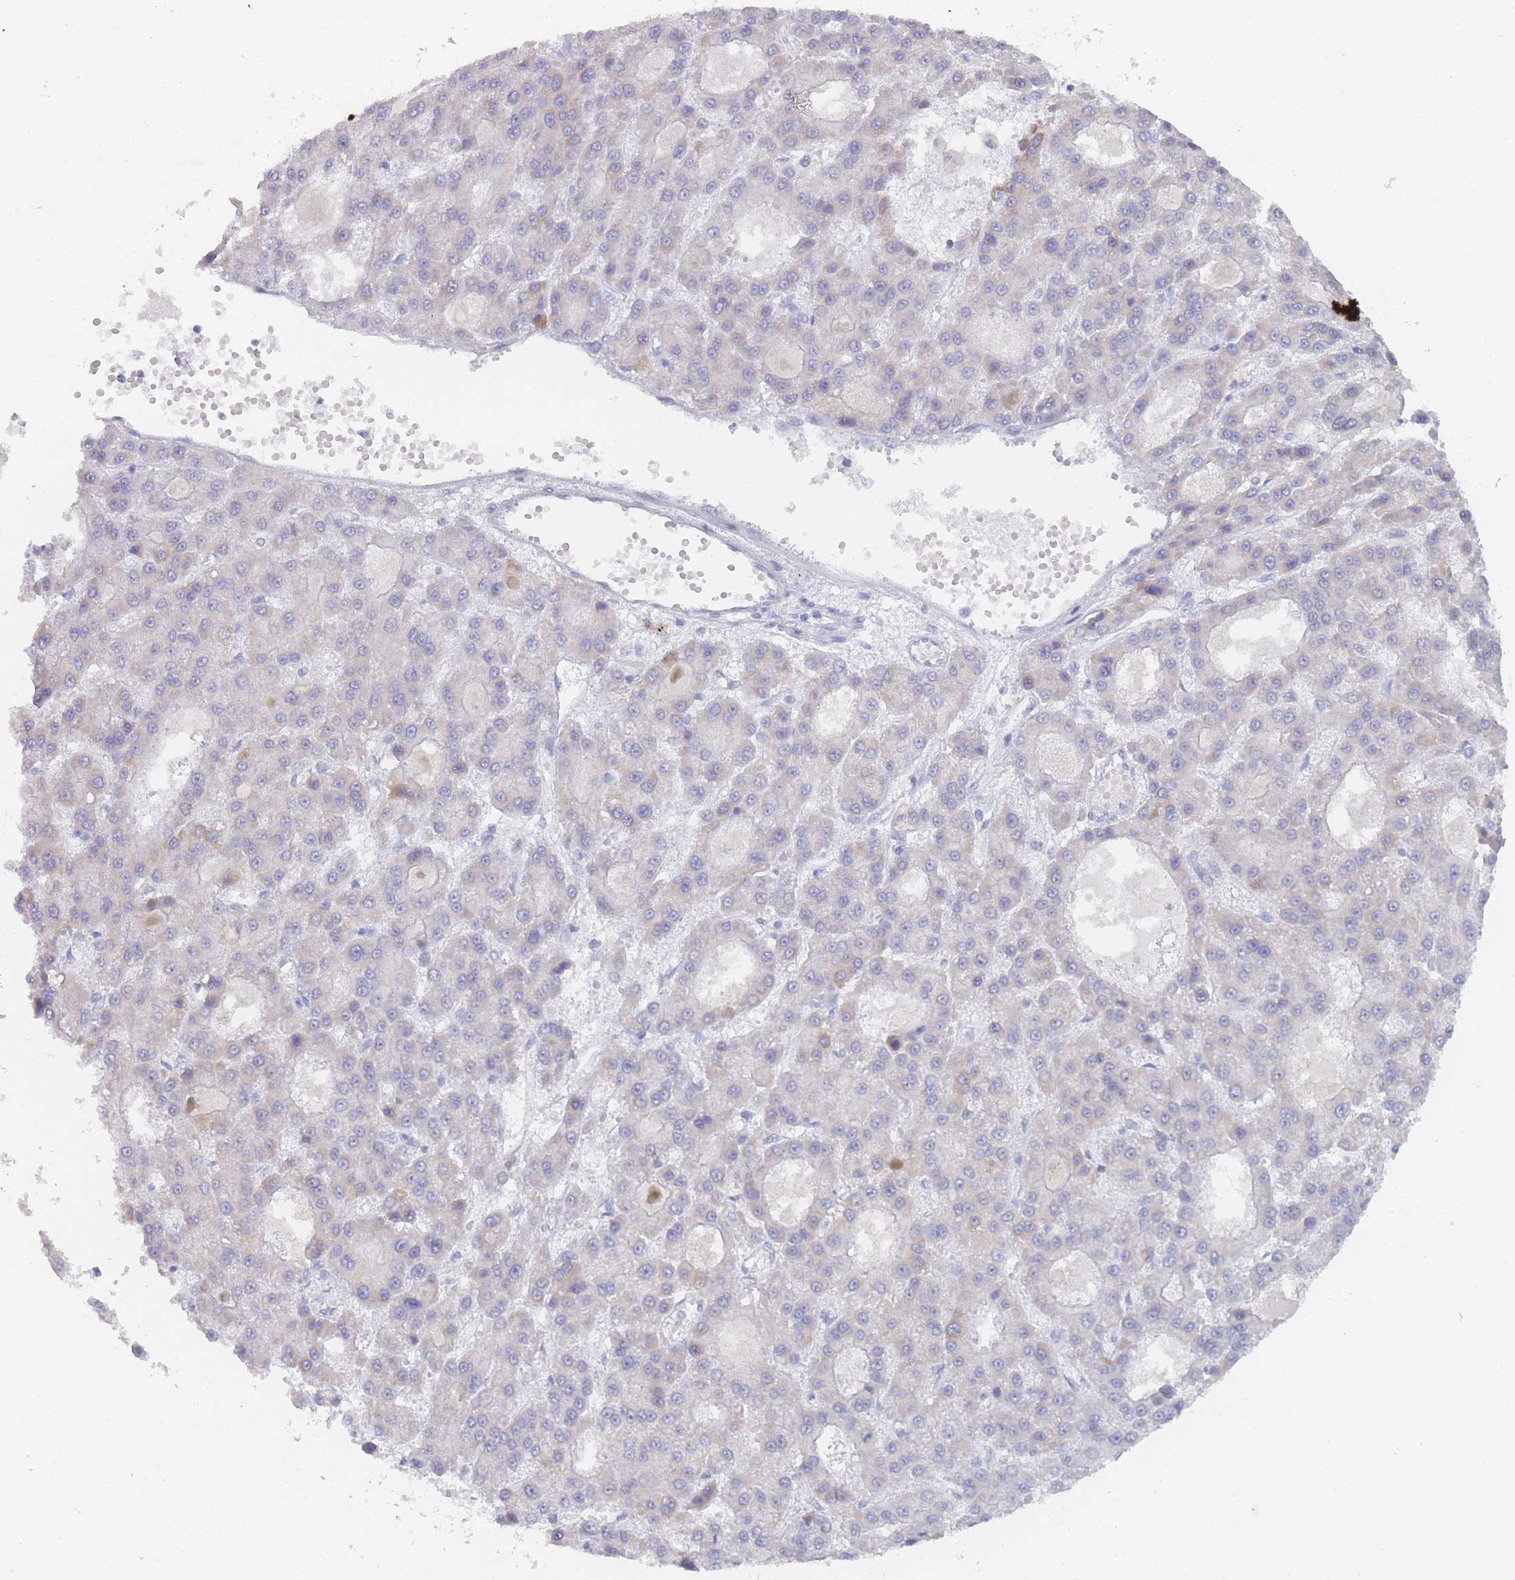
{"staining": {"intensity": "negative", "quantity": "none", "location": "none"}, "tissue": "liver cancer", "cell_type": "Tumor cells", "image_type": "cancer", "snomed": [{"axis": "morphology", "description": "Carcinoma, Hepatocellular, NOS"}, {"axis": "topography", "description": "Liver"}], "caption": "Micrograph shows no significant protein staining in tumor cells of liver cancer (hepatocellular carcinoma). (DAB immunohistochemistry visualized using brightfield microscopy, high magnification).", "gene": "RNF8", "patient": {"sex": "male", "age": 70}}